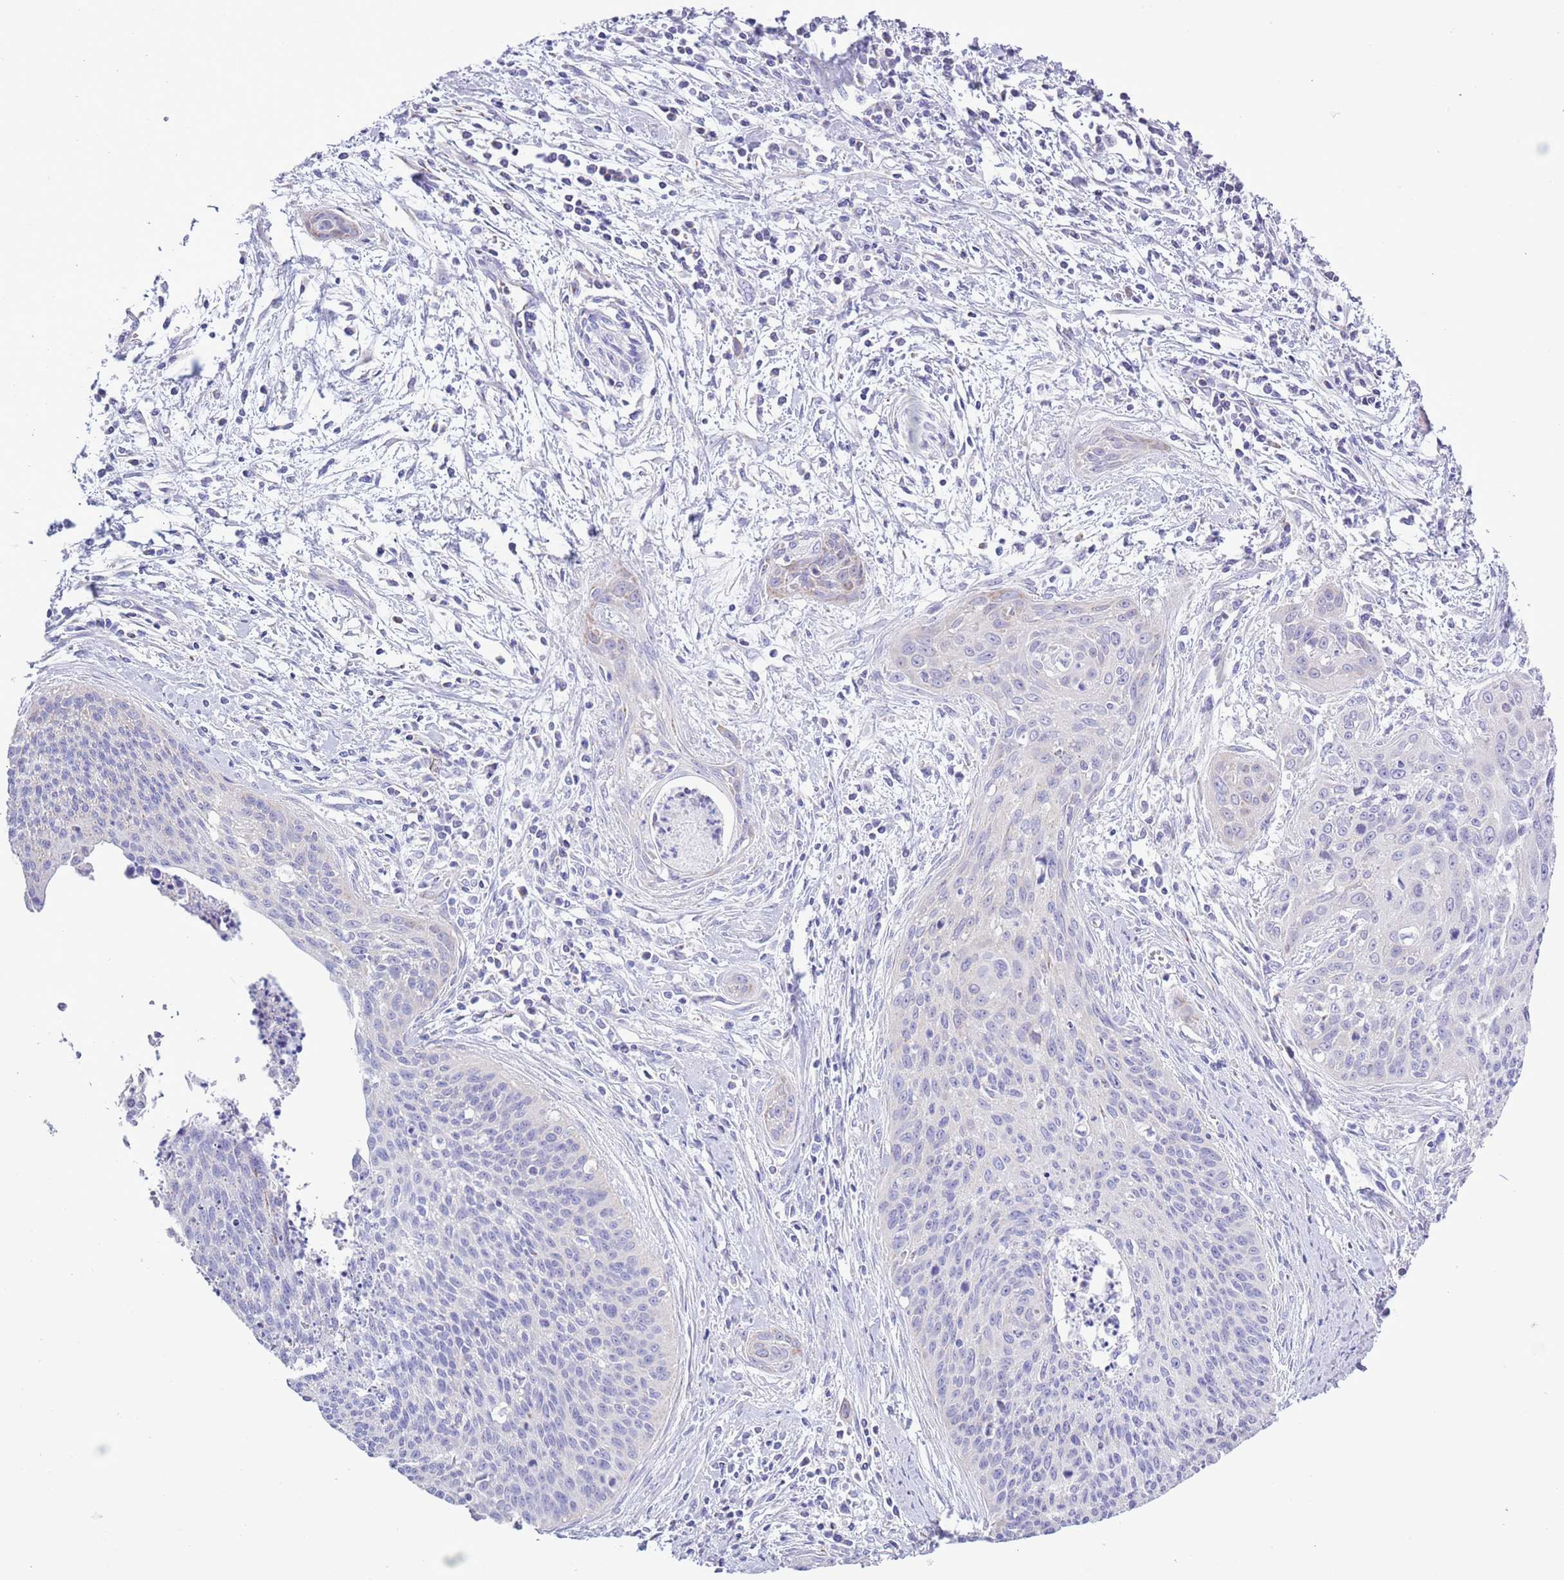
{"staining": {"intensity": "negative", "quantity": "none", "location": "none"}, "tissue": "cervical cancer", "cell_type": "Tumor cells", "image_type": "cancer", "snomed": [{"axis": "morphology", "description": "Squamous cell carcinoma, NOS"}, {"axis": "topography", "description": "Cervix"}], "caption": "This is an immunohistochemistry (IHC) micrograph of cervical cancer (squamous cell carcinoma). There is no expression in tumor cells.", "gene": "MOCOS", "patient": {"sex": "female", "age": 55}}